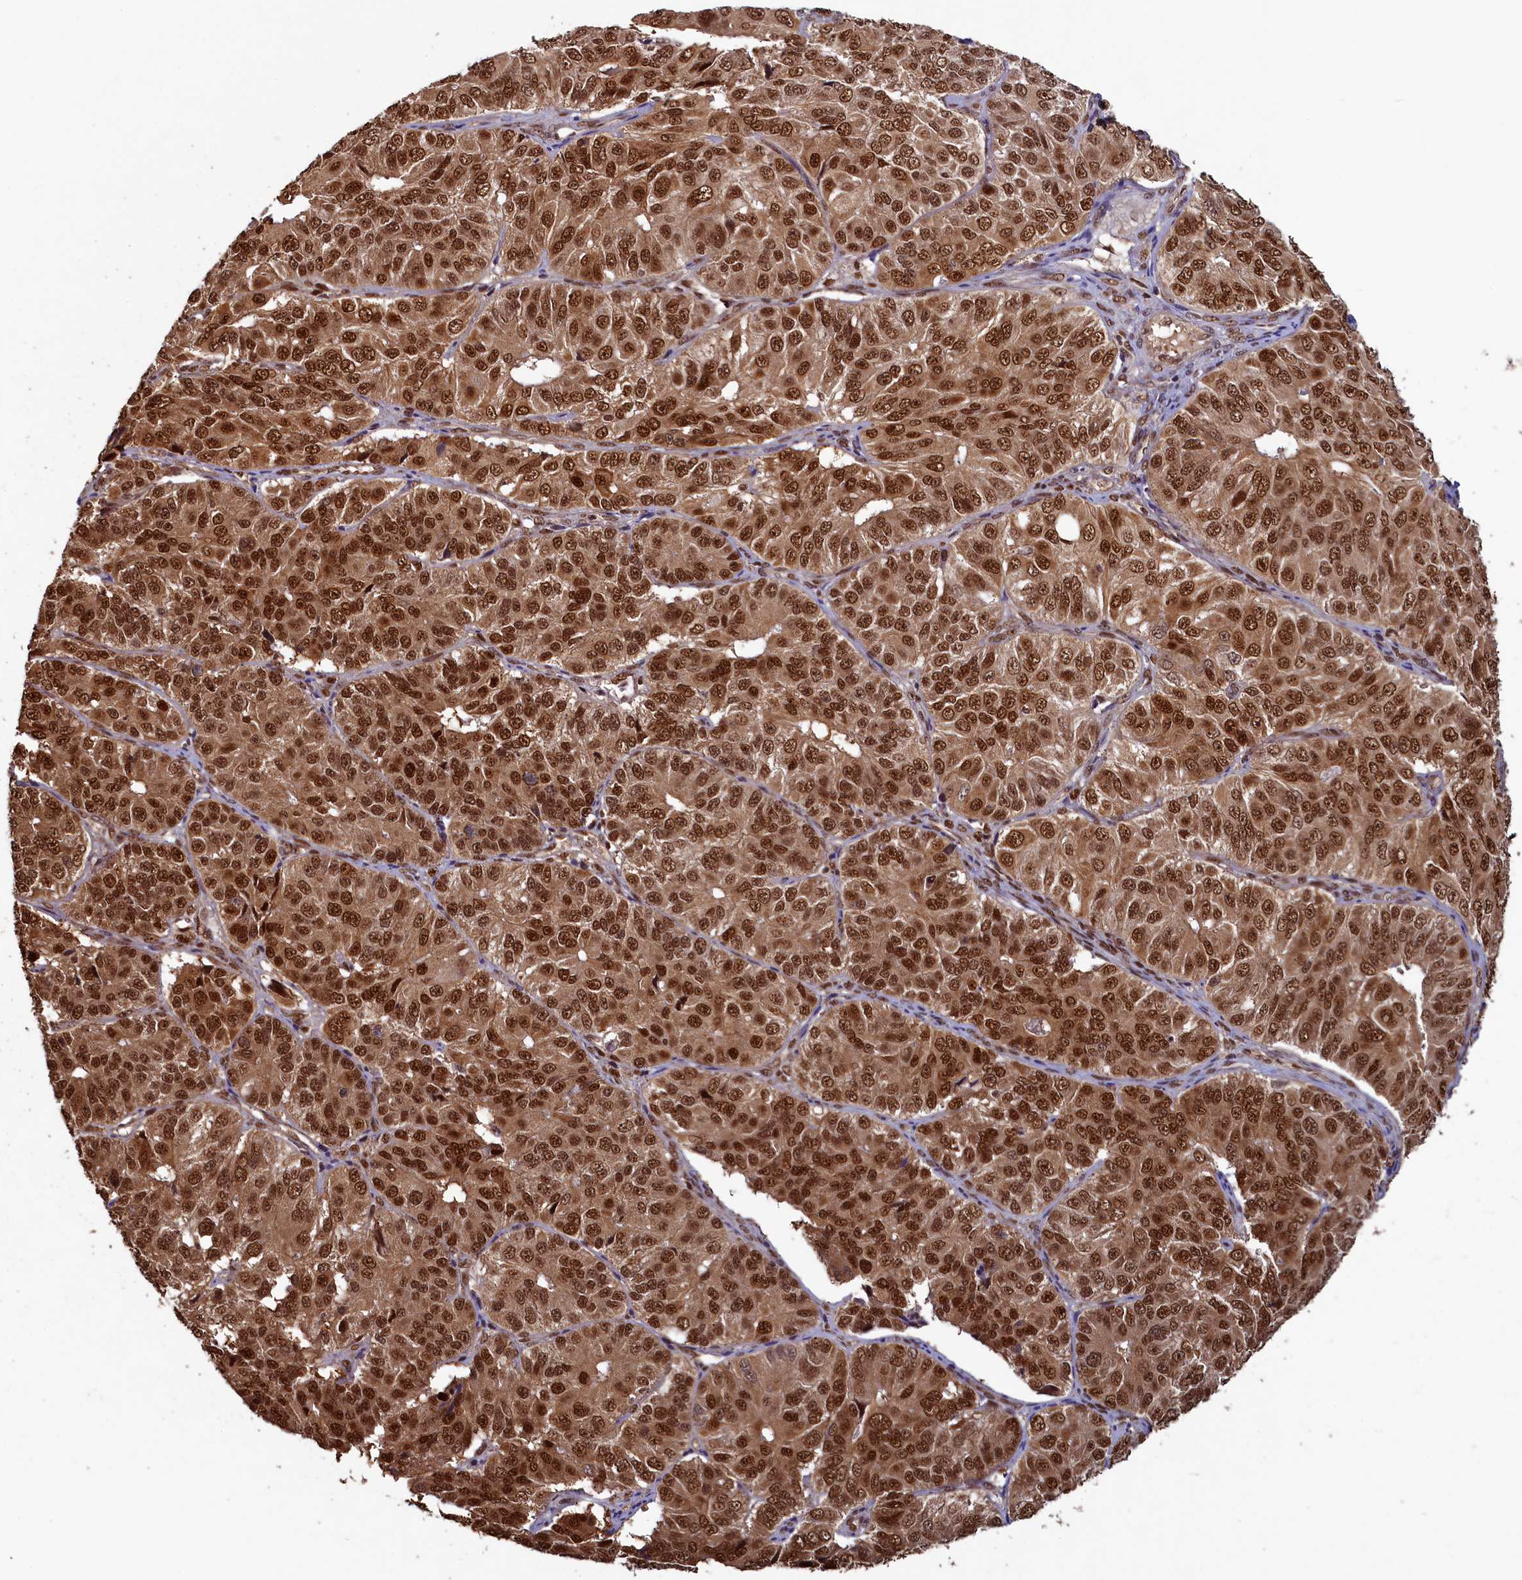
{"staining": {"intensity": "strong", "quantity": ">75%", "location": "nuclear"}, "tissue": "ovarian cancer", "cell_type": "Tumor cells", "image_type": "cancer", "snomed": [{"axis": "morphology", "description": "Carcinoma, endometroid"}, {"axis": "topography", "description": "Ovary"}], "caption": "Immunohistochemical staining of human ovarian endometroid carcinoma demonstrates high levels of strong nuclear staining in about >75% of tumor cells.", "gene": "NAE1", "patient": {"sex": "female", "age": 51}}